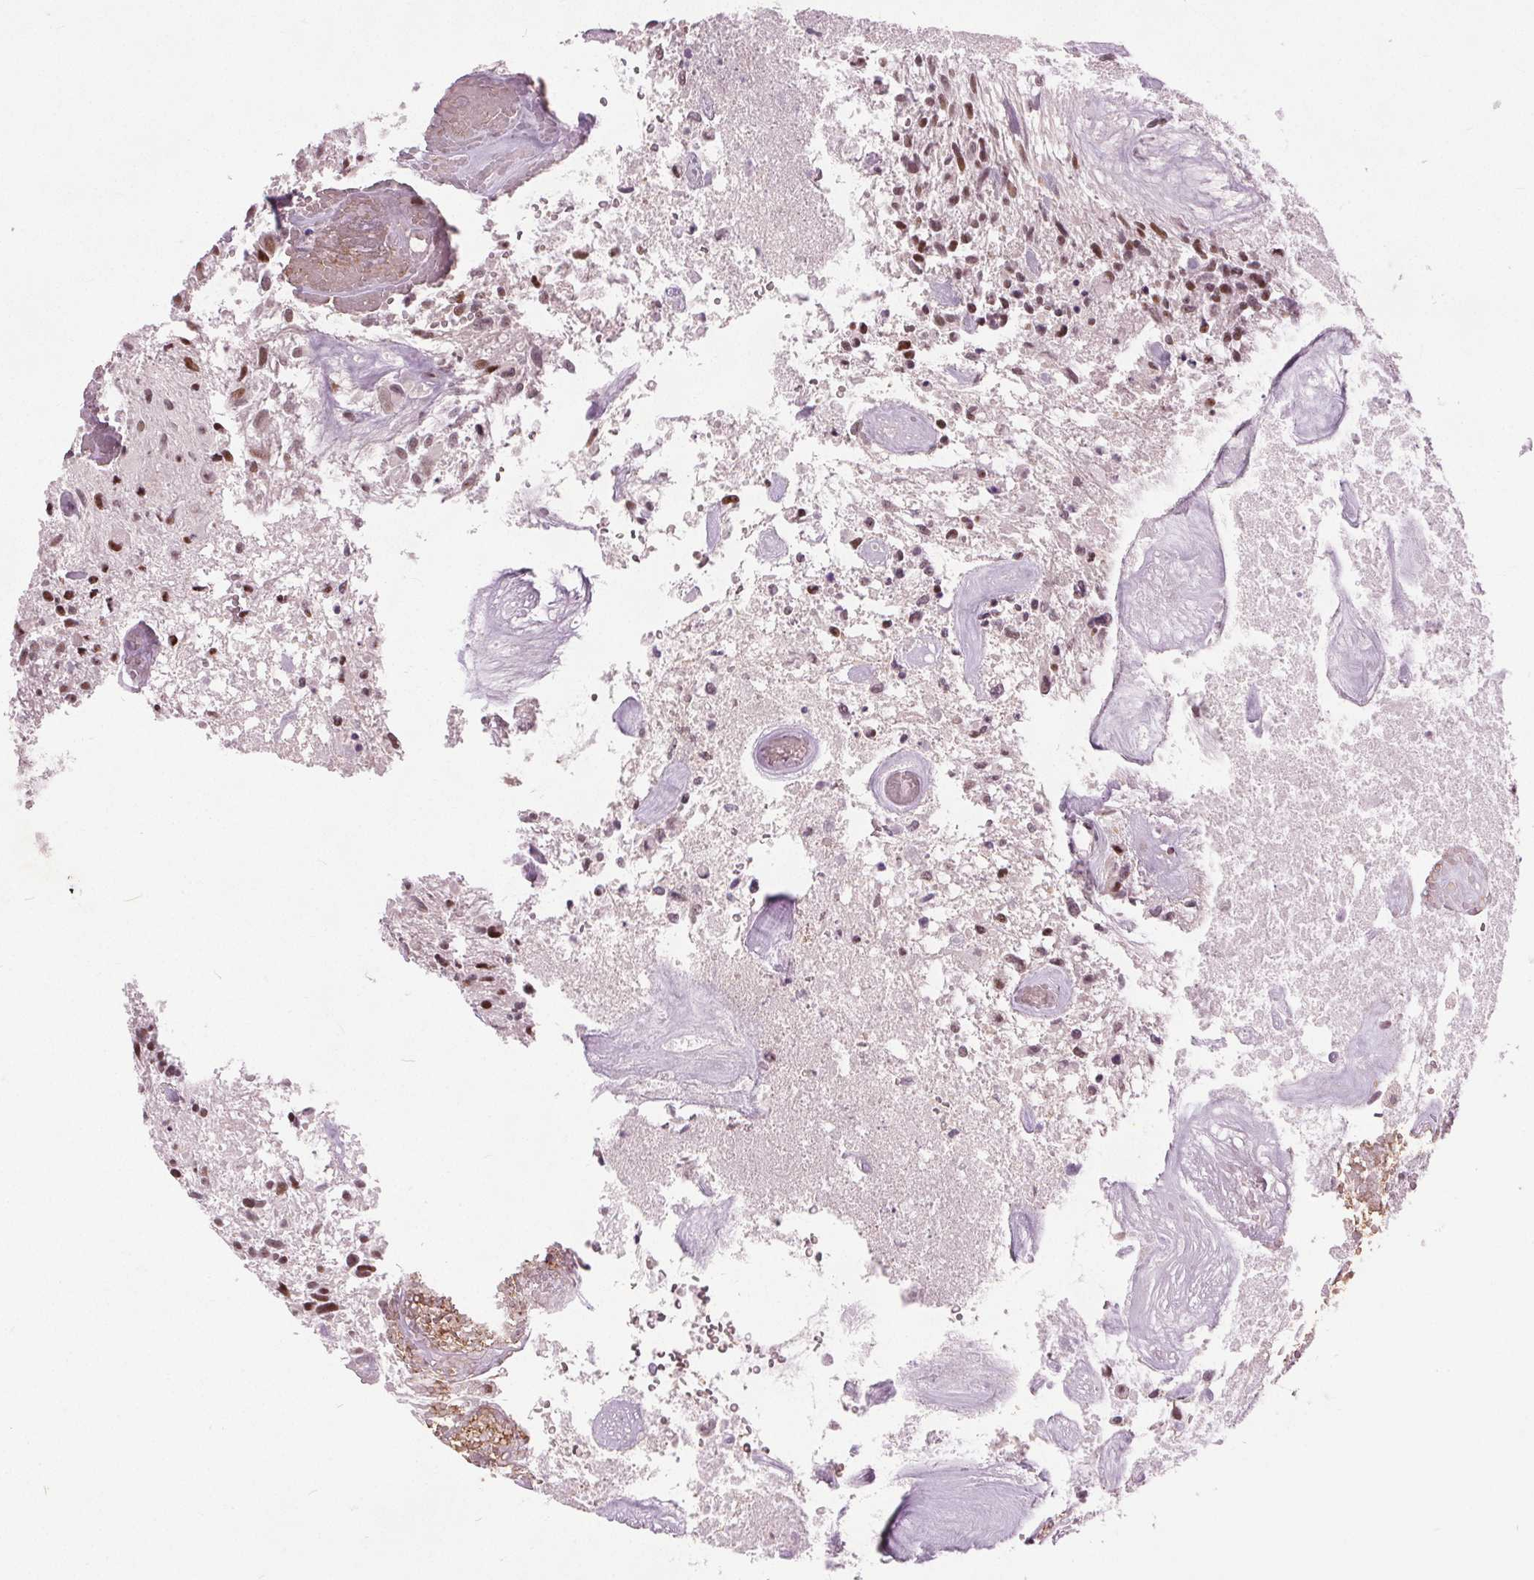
{"staining": {"intensity": "moderate", "quantity": ">75%", "location": "nuclear"}, "tissue": "glioma", "cell_type": "Tumor cells", "image_type": "cancer", "snomed": [{"axis": "morphology", "description": "Glioma, malignant, High grade"}, {"axis": "topography", "description": "Brain"}], "caption": "Protein staining of malignant glioma (high-grade) tissue demonstrates moderate nuclear expression in about >75% of tumor cells.", "gene": "TTC34", "patient": {"sex": "male", "age": 75}}